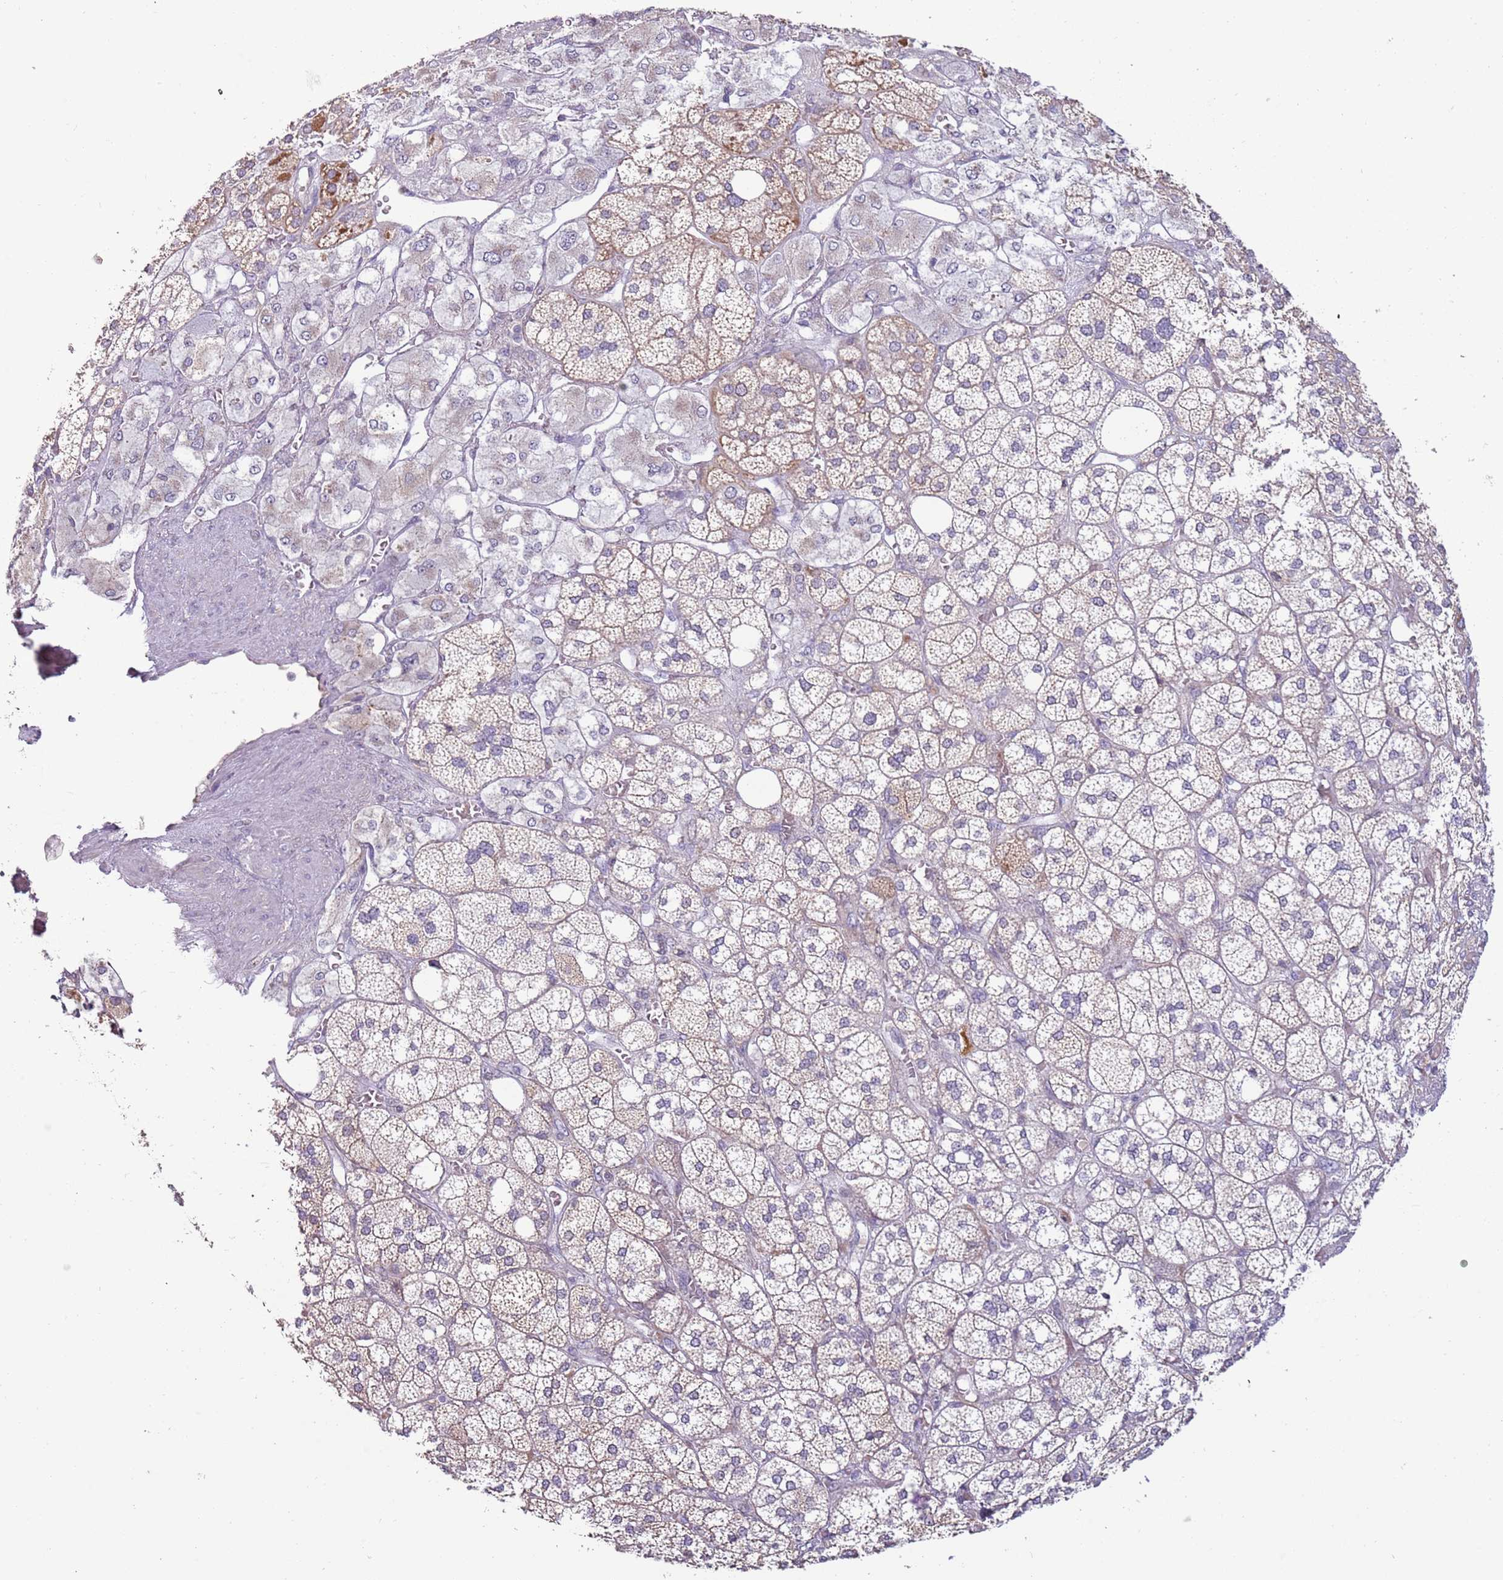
{"staining": {"intensity": "moderate", "quantity": "25%-75%", "location": "cytoplasmic/membranous"}, "tissue": "adrenal gland", "cell_type": "Glandular cells", "image_type": "normal", "snomed": [{"axis": "morphology", "description": "Normal tissue, NOS"}, {"axis": "topography", "description": "Adrenal gland"}], "caption": "Immunohistochemical staining of unremarkable human adrenal gland demonstrates medium levels of moderate cytoplasmic/membranous expression in approximately 25%-75% of glandular cells.", "gene": "SYS1", "patient": {"sex": "male", "age": 61}}